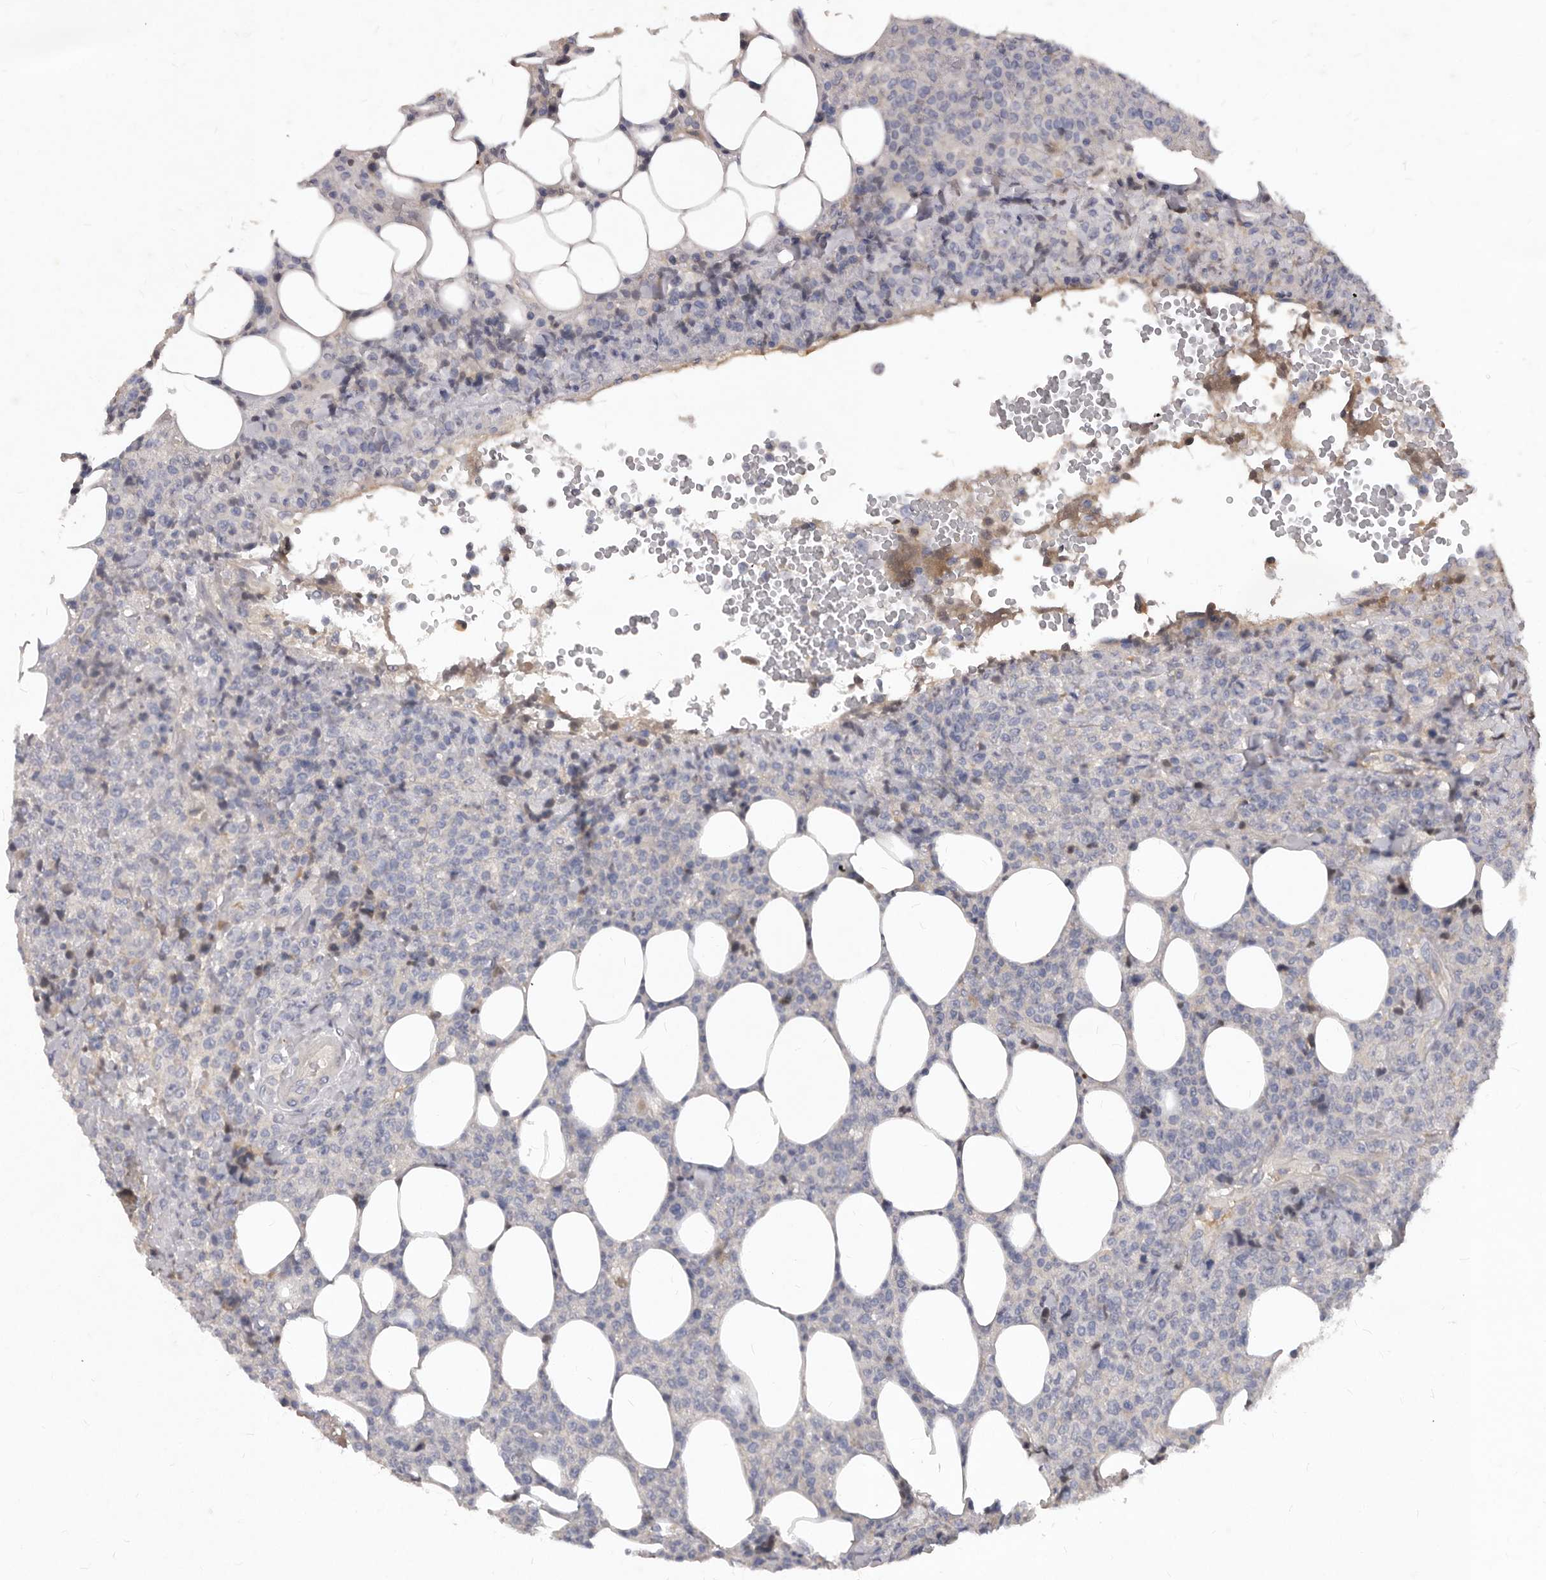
{"staining": {"intensity": "negative", "quantity": "none", "location": "none"}, "tissue": "lymphoma", "cell_type": "Tumor cells", "image_type": "cancer", "snomed": [{"axis": "morphology", "description": "Malignant lymphoma, non-Hodgkin's type, High grade"}, {"axis": "topography", "description": "Lymph node"}], "caption": "A photomicrograph of human high-grade malignant lymphoma, non-Hodgkin's type is negative for staining in tumor cells.", "gene": "GPRC5C", "patient": {"sex": "male", "age": 13}}